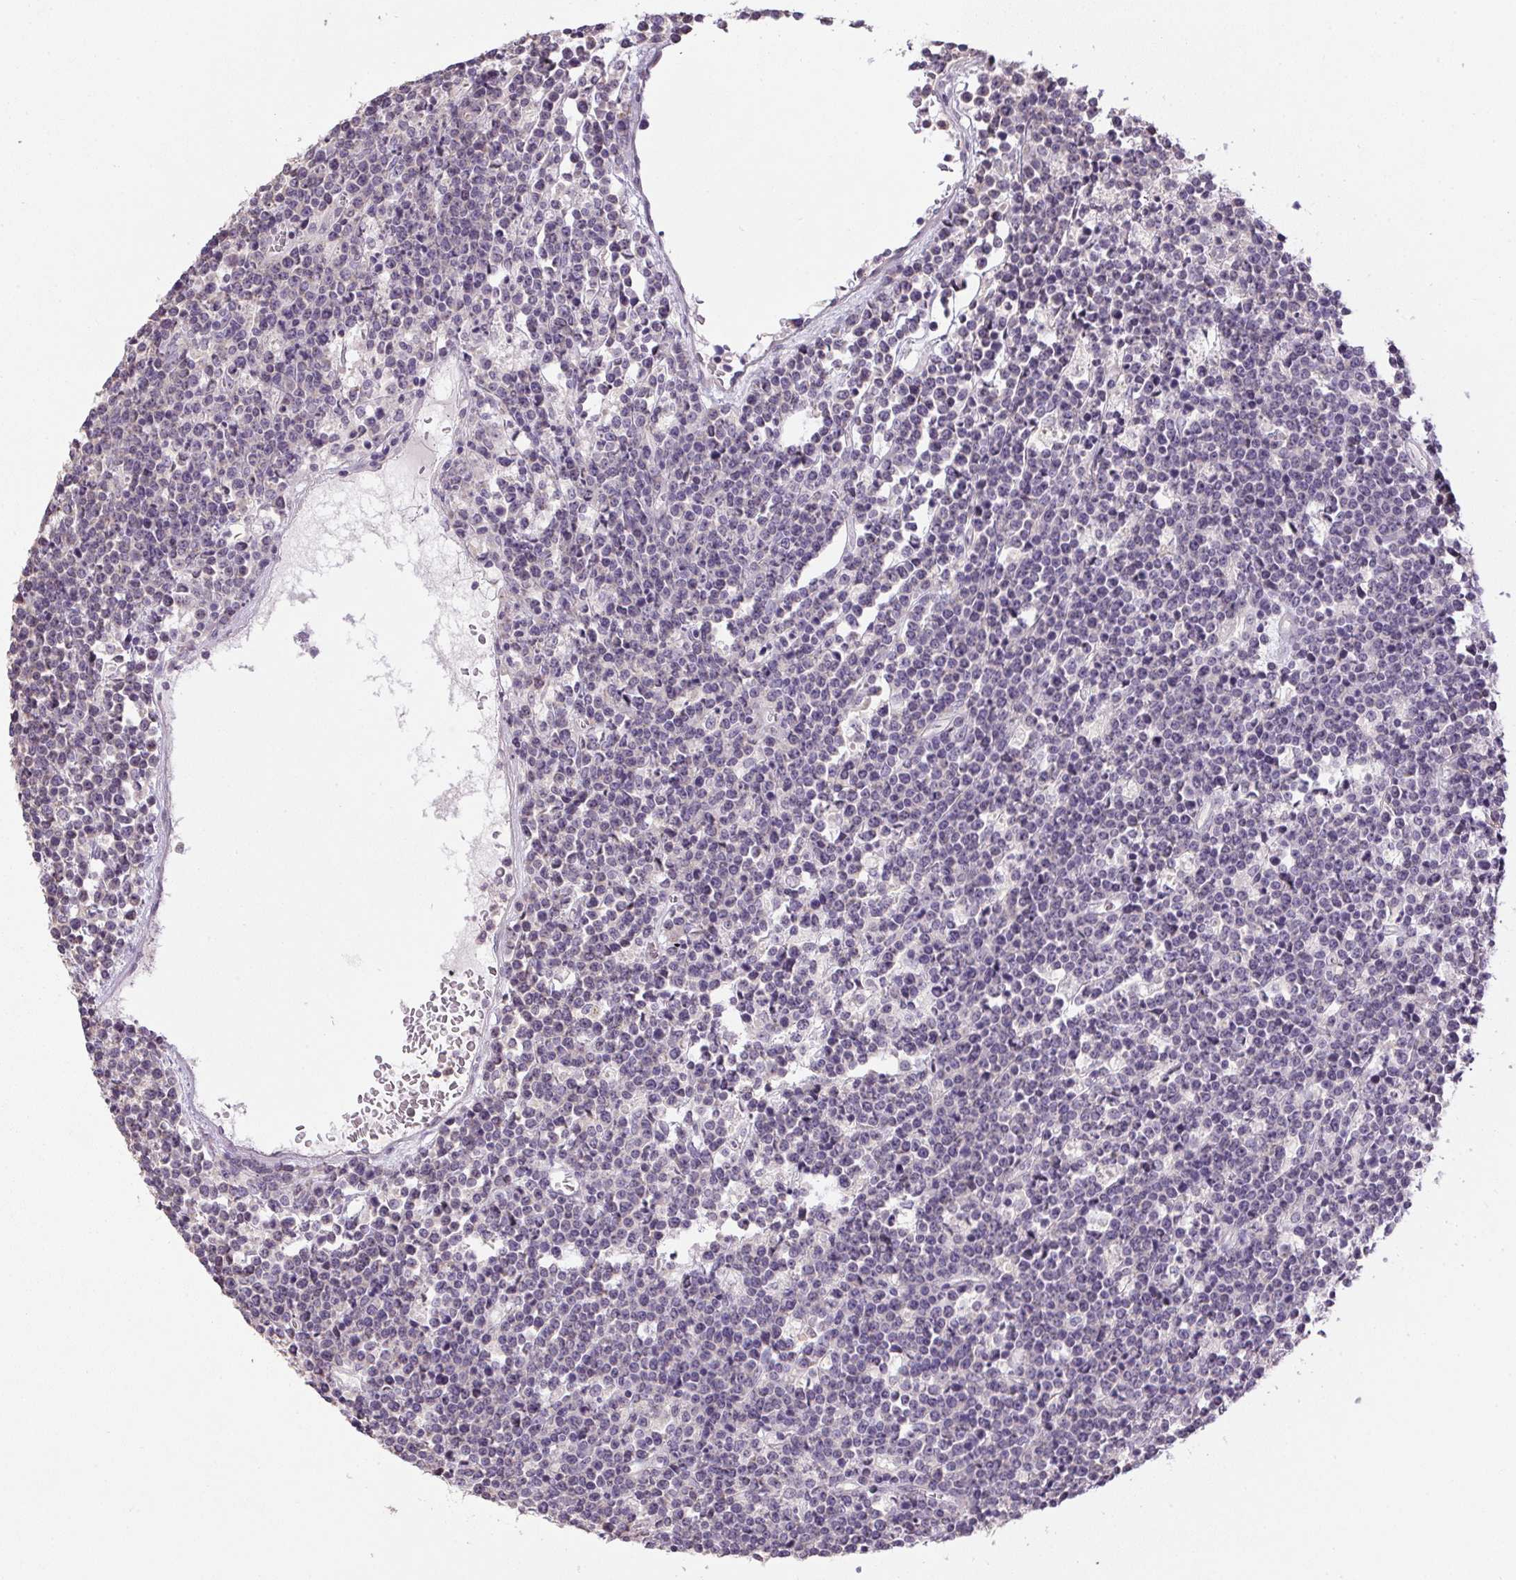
{"staining": {"intensity": "negative", "quantity": "none", "location": "none"}, "tissue": "lymphoma", "cell_type": "Tumor cells", "image_type": "cancer", "snomed": [{"axis": "morphology", "description": "Malignant lymphoma, non-Hodgkin's type, High grade"}, {"axis": "topography", "description": "Ovary"}], "caption": "A high-resolution histopathology image shows IHC staining of lymphoma, which demonstrates no significant positivity in tumor cells. Nuclei are stained in blue.", "gene": "SPACA9", "patient": {"sex": "female", "age": 56}}